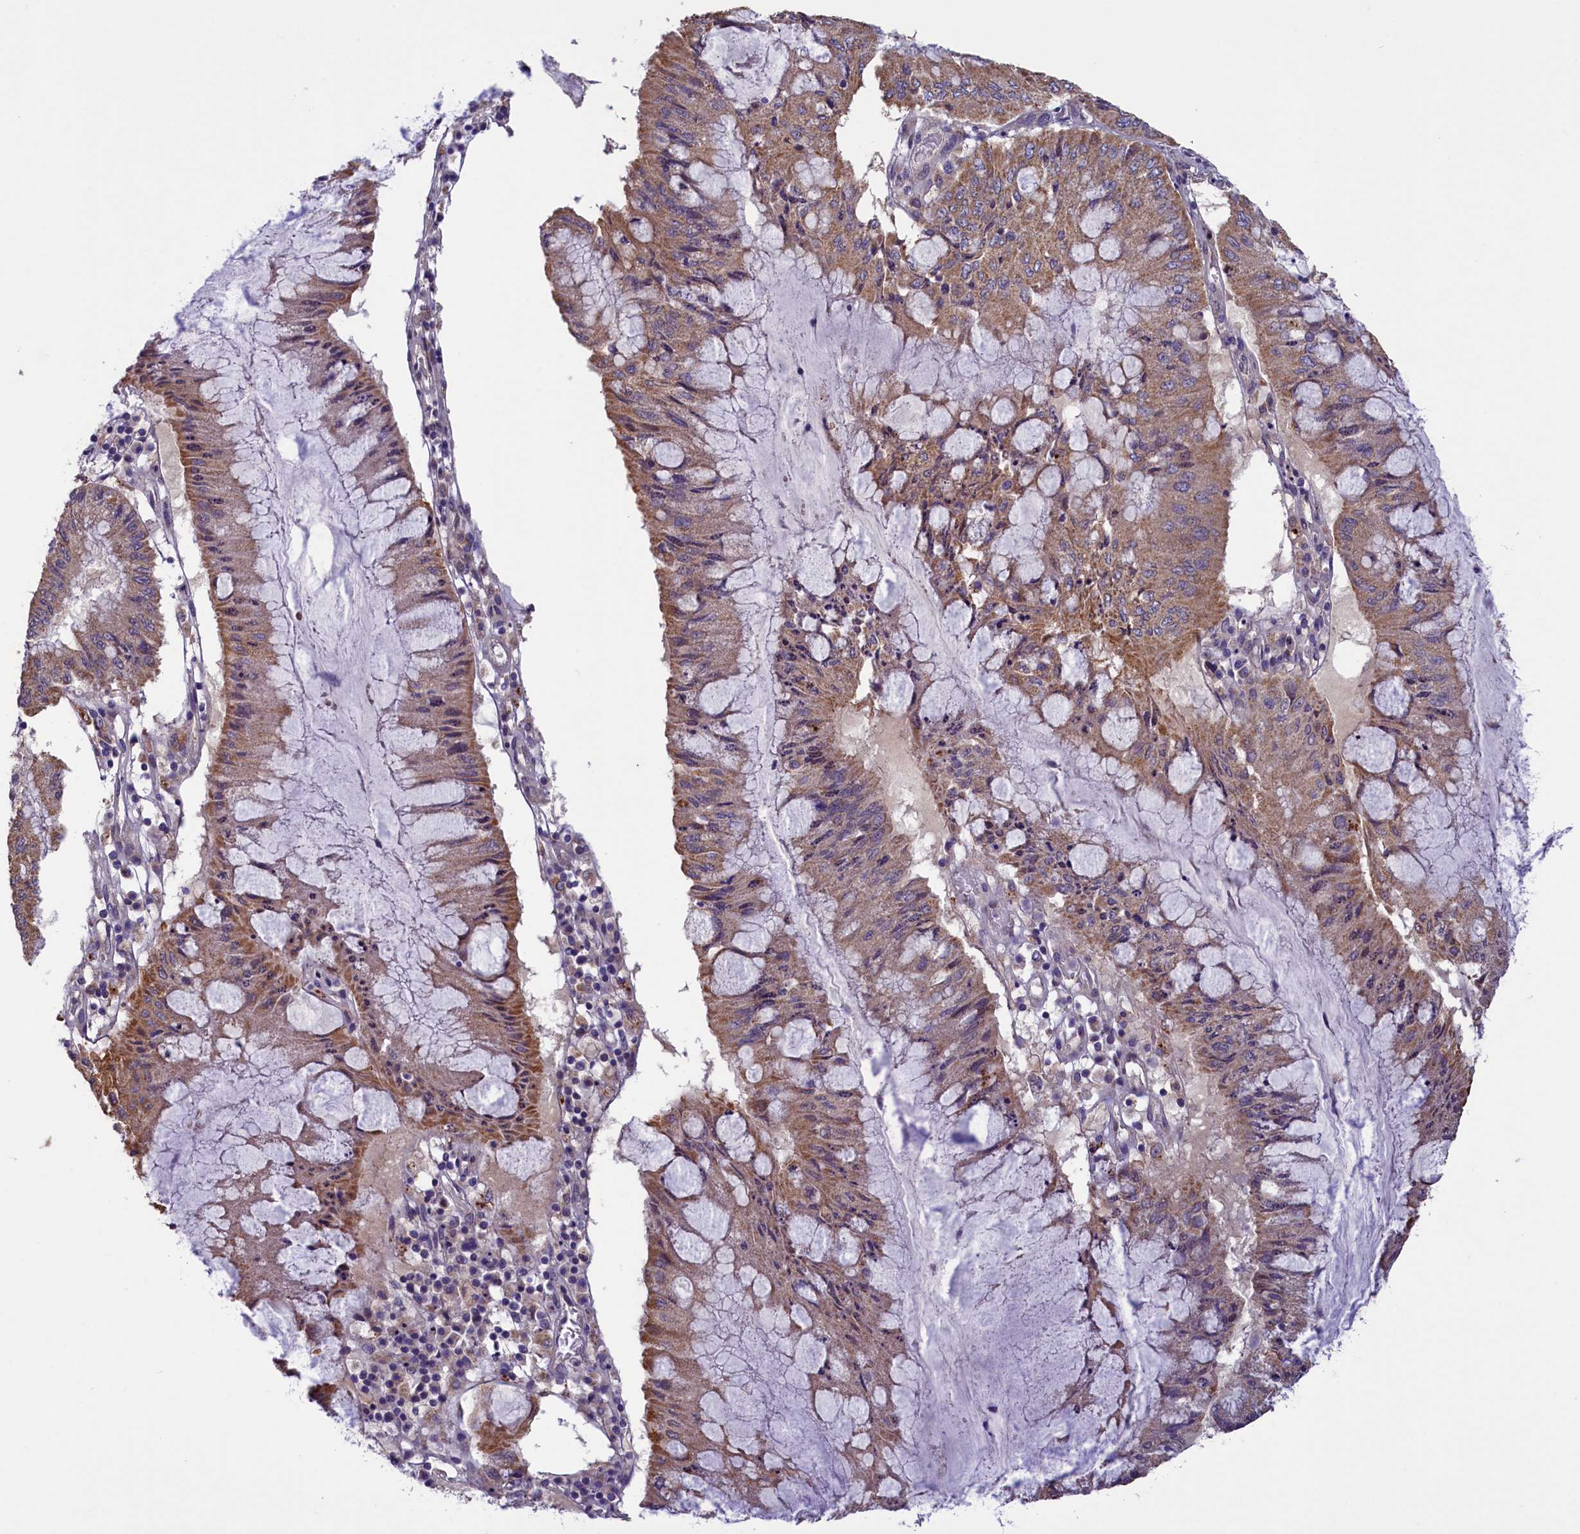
{"staining": {"intensity": "moderate", "quantity": "25%-75%", "location": "cytoplasmic/membranous"}, "tissue": "pancreatic cancer", "cell_type": "Tumor cells", "image_type": "cancer", "snomed": [{"axis": "morphology", "description": "Adenocarcinoma, NOS"}, {"axis": "topography", "description": "Pancreas"}], "caption": "Approximately 25%-75% of tumor cells in human pancreatic cancer (adenocarcinoma) demonstrate moderate cytoplasmic/membranous protein positivity as visualized by brown immunohistochemical staining.", "gene": "ACAD8", "patient": {"sex": "female", "age": 50}}